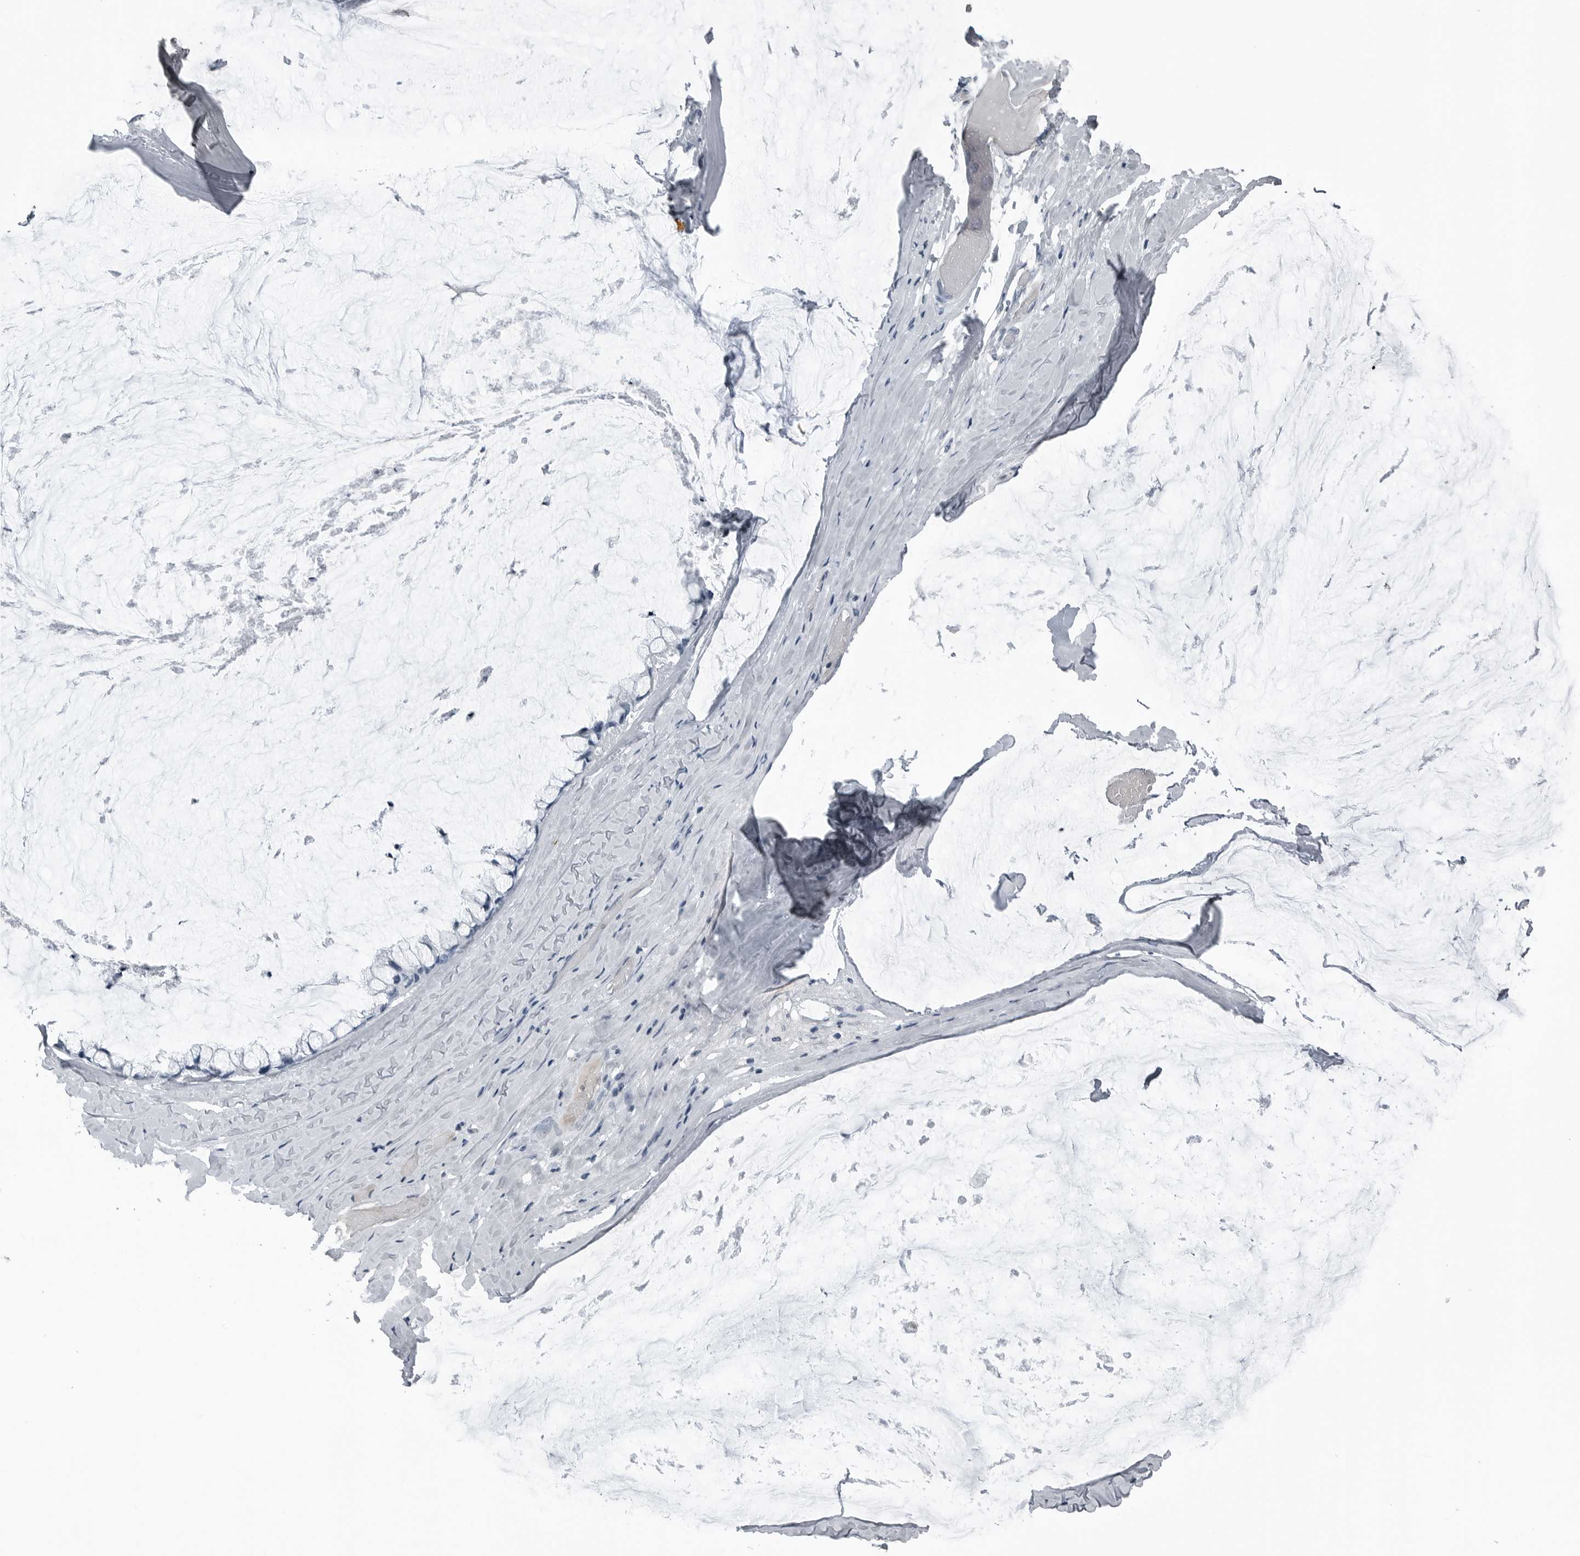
{"staining": {"intensity": "negative", "quantity": "none", "location": "none"}, "tissue": "ovarian cancer", "cell_type": "Tumor cells", "image_type": "cancer", "snomed": [{"axis": "morphology", "description": "Cystadenocarcinoma, mucinous, NOS"}, {"axis": "topography", "description": "Ovary"}], "caption": "High magnification brightfield microscopy of ovarian mucinous cystadenocarcinoma stained with DAB (3,3'-diaminobenzidine) (brown) and counterstained with hematoxylin (blue): tumor cells show no significant expression.", "gene": "SPINK1", "patient": {"sex": "female", "age": 39}}